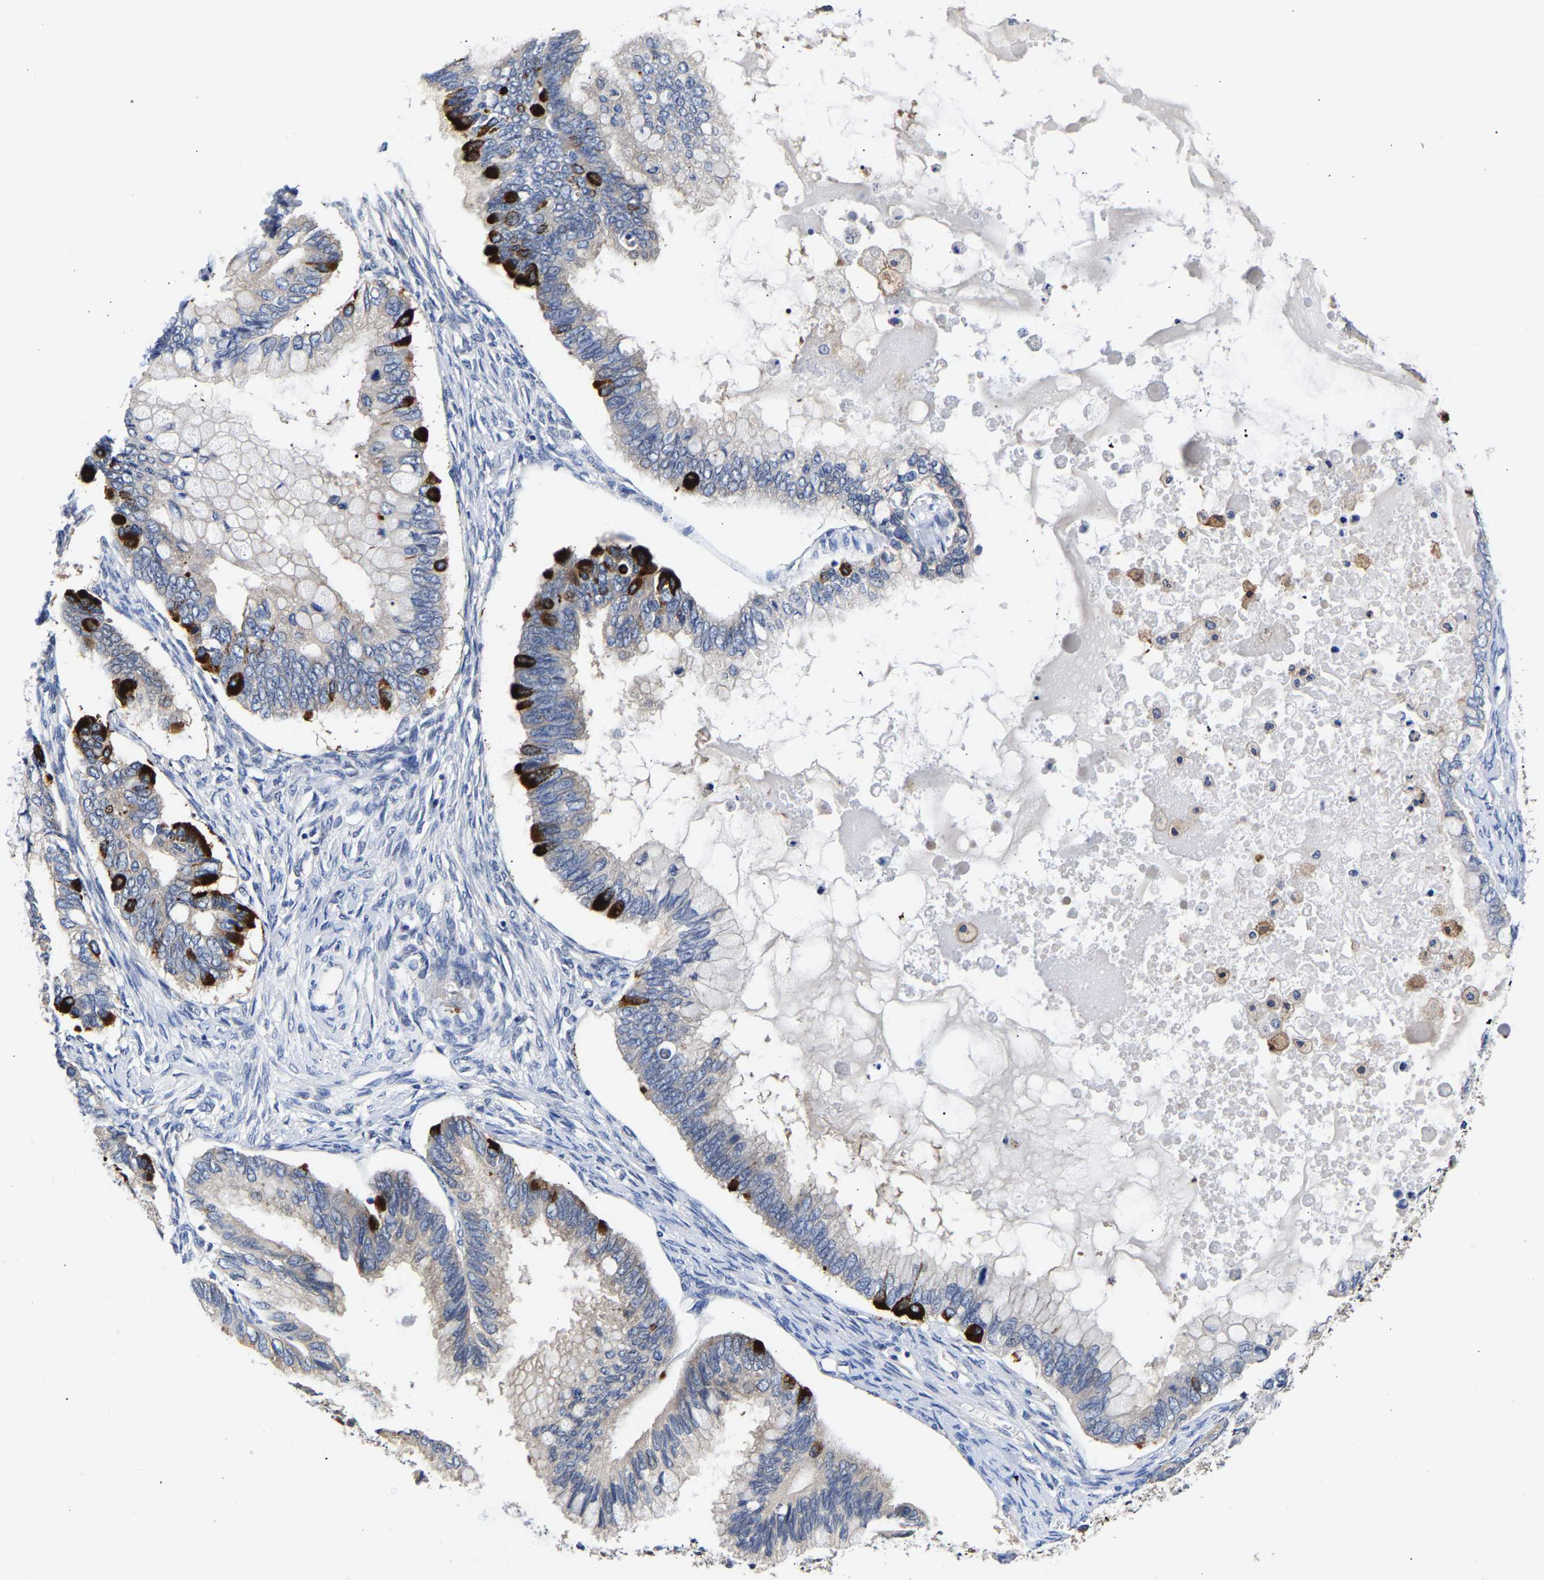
{"staining": {"intensity": "strong", "quantity": "<25%", "location": "cytoplasmic/membranous"}, "tissue": "ovarian cancer", "cell_type": "Tumor cells", "image_type": "cancer", "snomed": [{"axis": "morphology", "description": "Cystadenocarcinoma, mucinous, NOS"}, {"axis": "topography", "description": "Ovary"}], "caption": "Ovarian mucinous cystadenocarcinoma stained for a protein (brown) displays strong cytoplasmic/membranous positive expression in about <25% of tumor cells.", "gene": "CCDC6", "patient": {"sex": "female", "age": 80}}